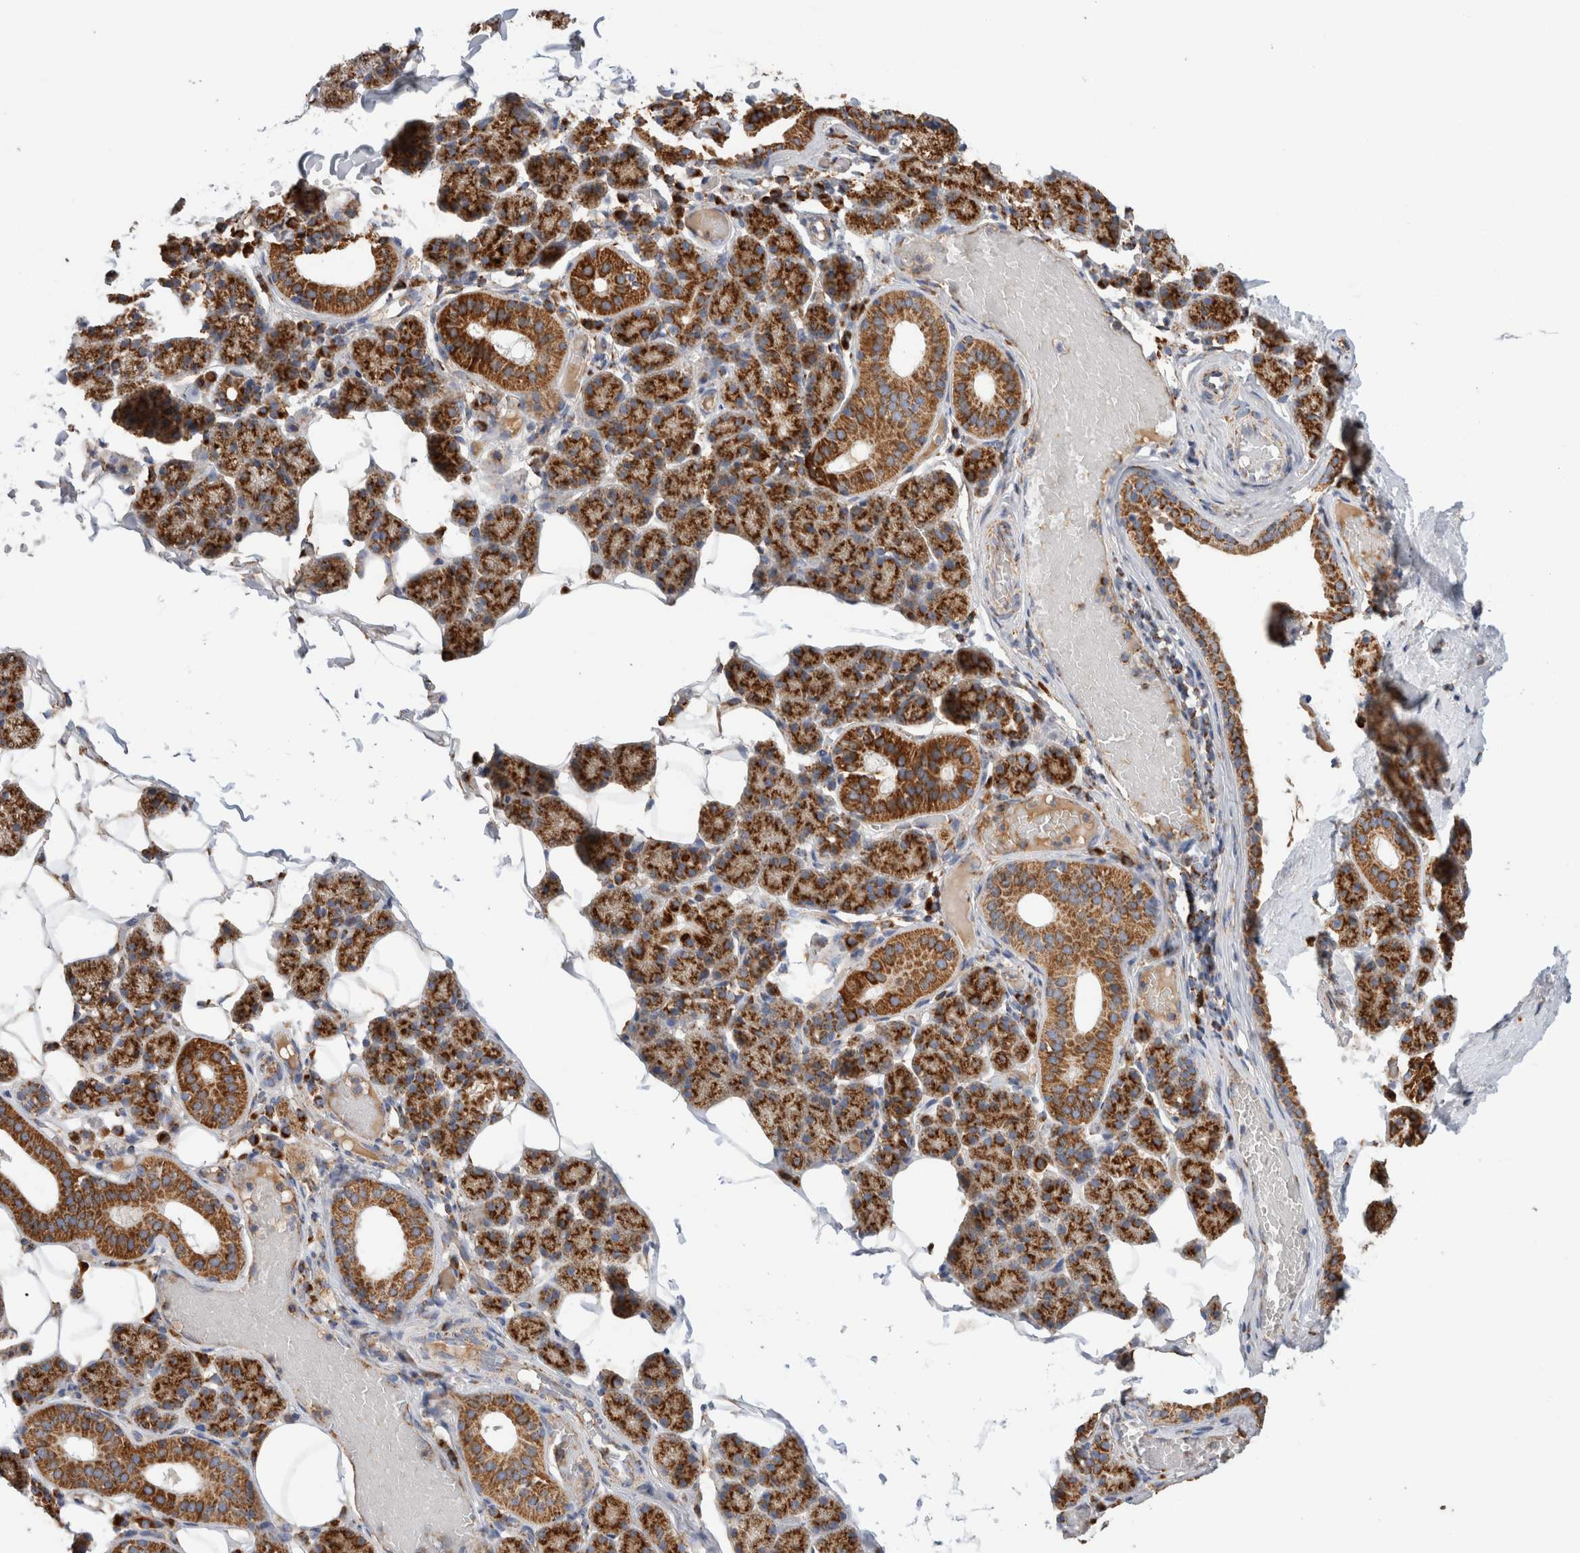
{"staining": {"intensity": "strong", "quantity": ">75%", "location": "cytoplasmic/membranous"}, "tissue": "salivary gland", "cell_type": "Glandular cells", "image_type": "normal", "snomed": [{"axis": "morphology", "description": "Normal tissue, NOS"}, {"axis": "topography", "description": "Salivary gland"}], "caption": "A micrograph showing strong cytoplasmic/membranous positivity in about >75% of glandular cells in normal salivary gland, as visualized by brown immunohistochemical staining.", "gene": "IARS2", "patient": {"sex": "female", "age": 33}}